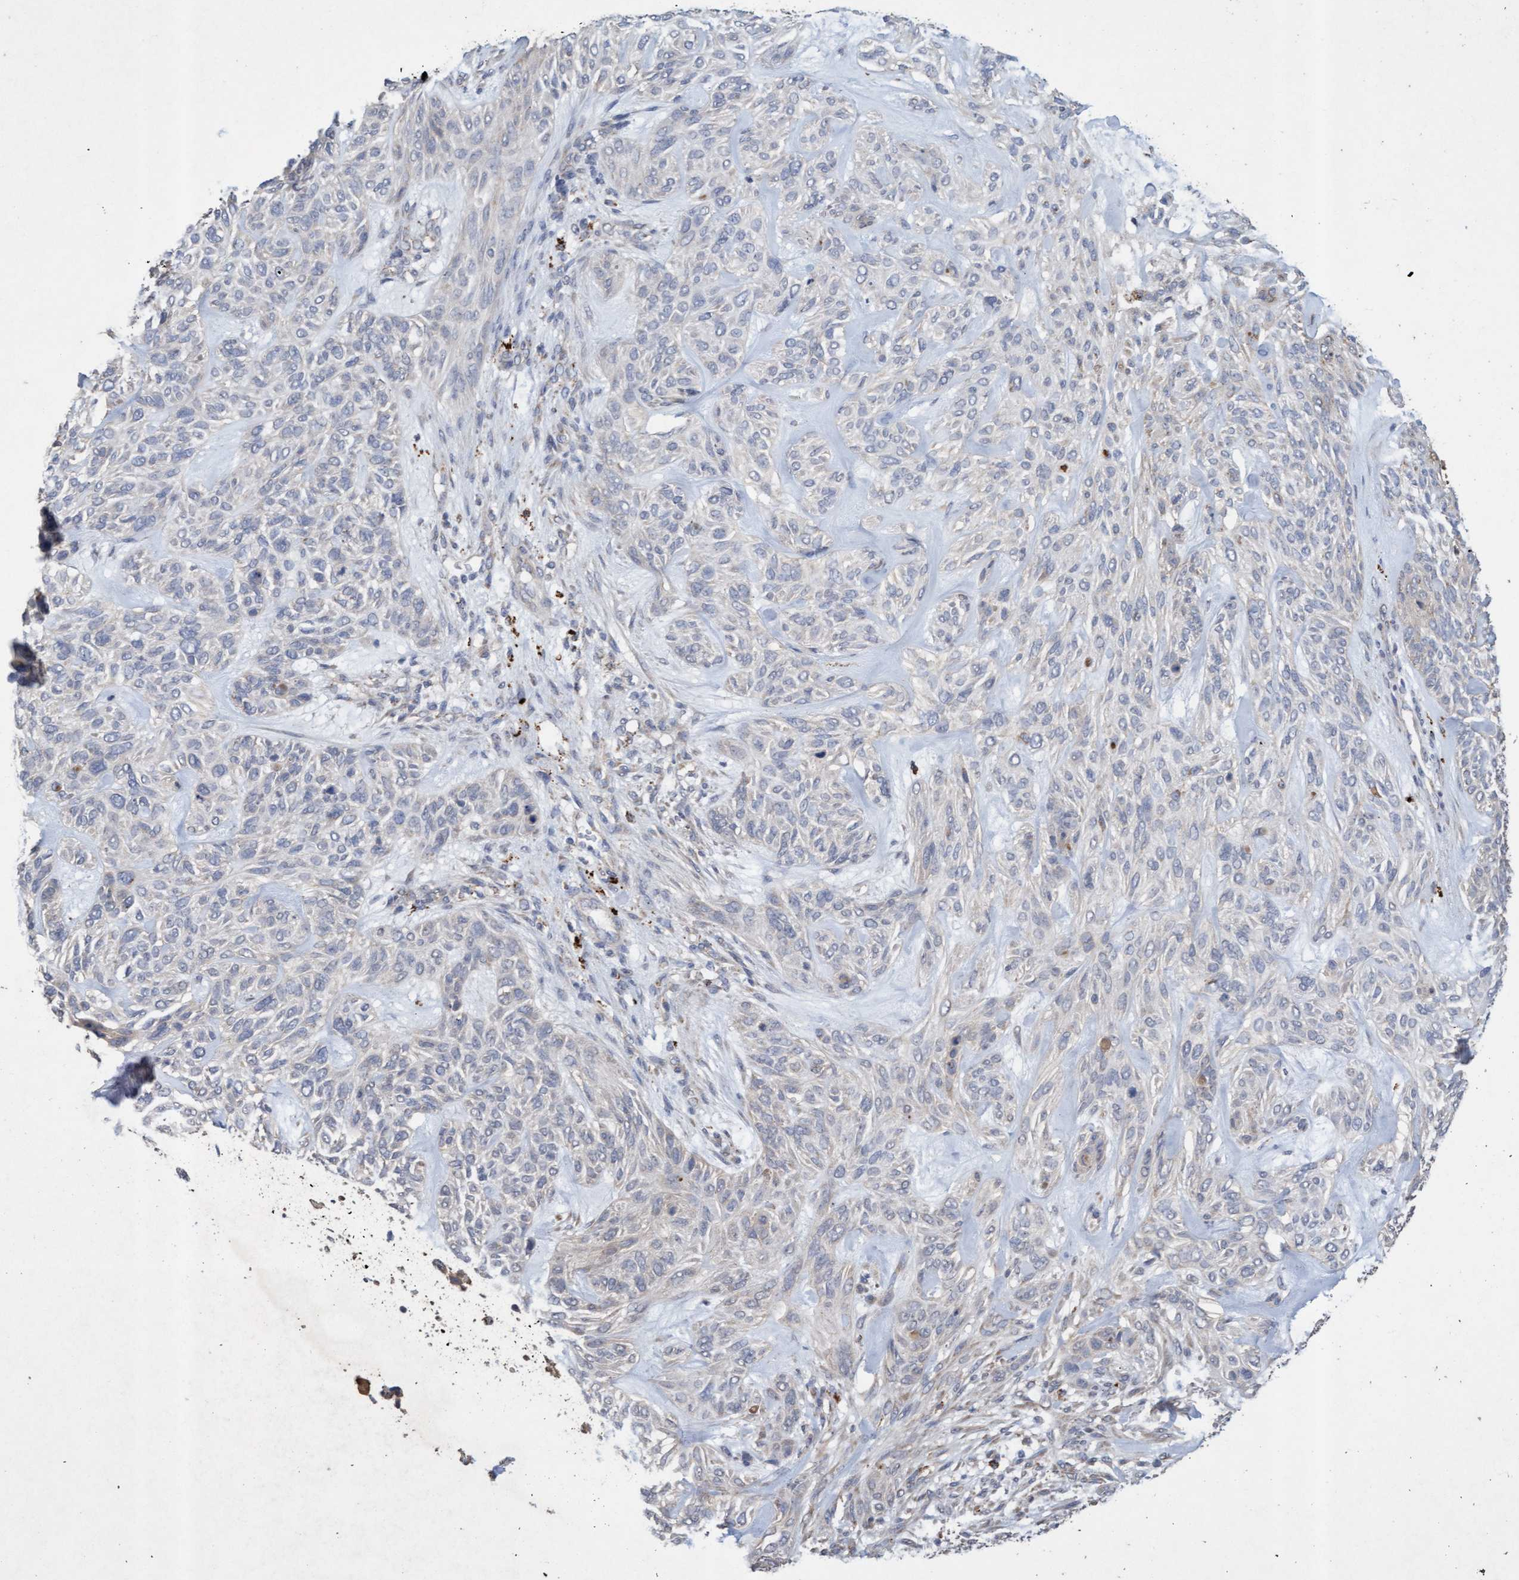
{"staining": {"intensity": "negative", "quantity": "none", "location": "none"}, "tissue": "skin cancer", "cell_type": "Tumor cells", "image_type": "cancer", "snomed": [{"axis": "morphology", "description": "Basal cell carcinoma"}, {"axis": "topography", "description": "Skin"}], "caption": "IHC histopathology image of neoplastic tissue: human skin cancer stained with DAB (3,3'-diaminobenzidine) reveals no significant protein staining in tumor cells.", "gene": "ATPAF2", "patient": {"sex": "male", "age": 55}}